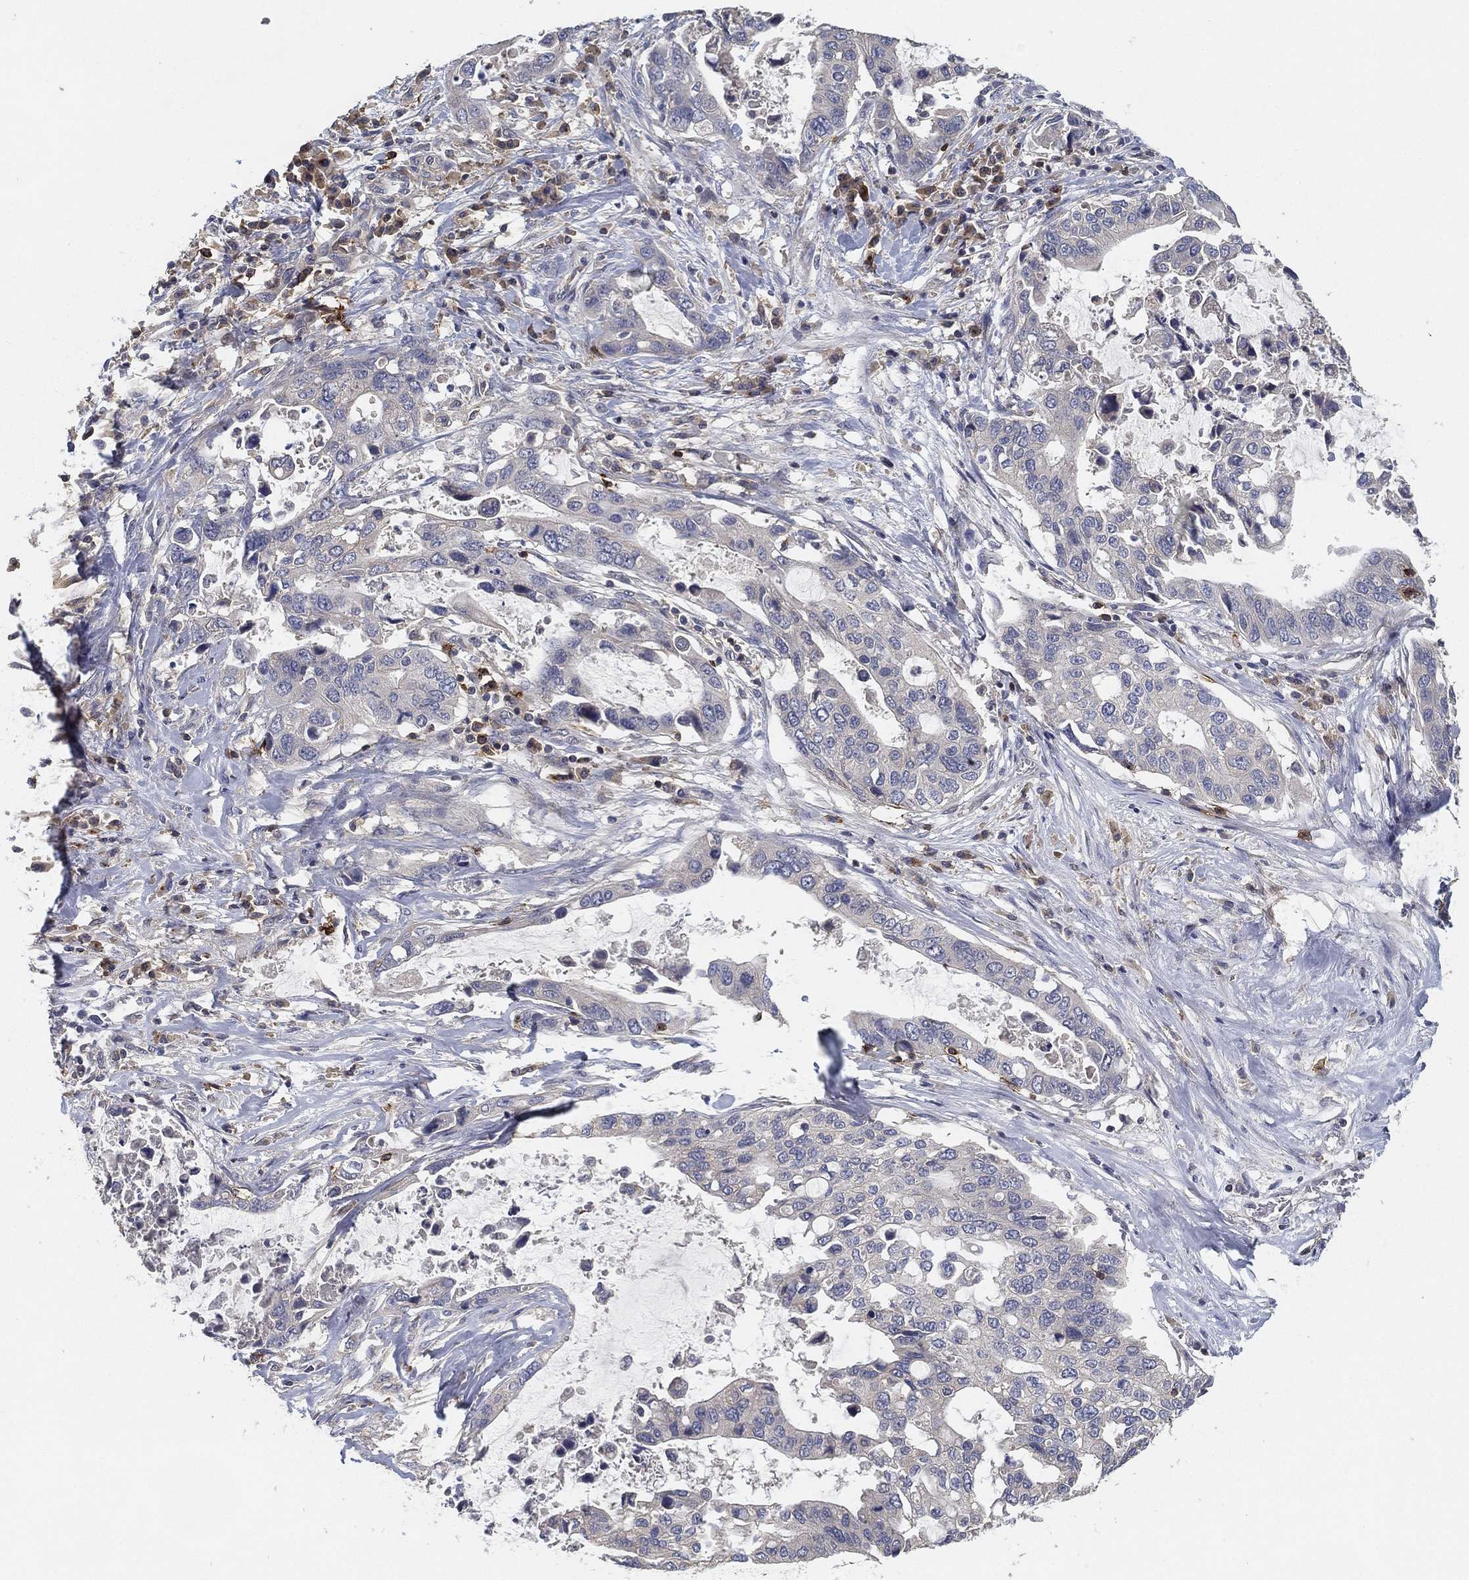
{"staining": {"intensity": "negative", "quantity": "none", "location": "none"}, "tissue": "stomach cancer", "cell_type": "Tumor cells", "image_type": "cancer", "snomed": [{"axis": "morphology", "description": "Adenocarcinoma, NOS"}, {"axis": "topography", "description": "Stomach"}], "caption": "Human stomach cancer stained for a protein using IHC displays no staining in tumor cells.", "gene": "CFAP251", "patient": {"sex": "male", "age": 54}}